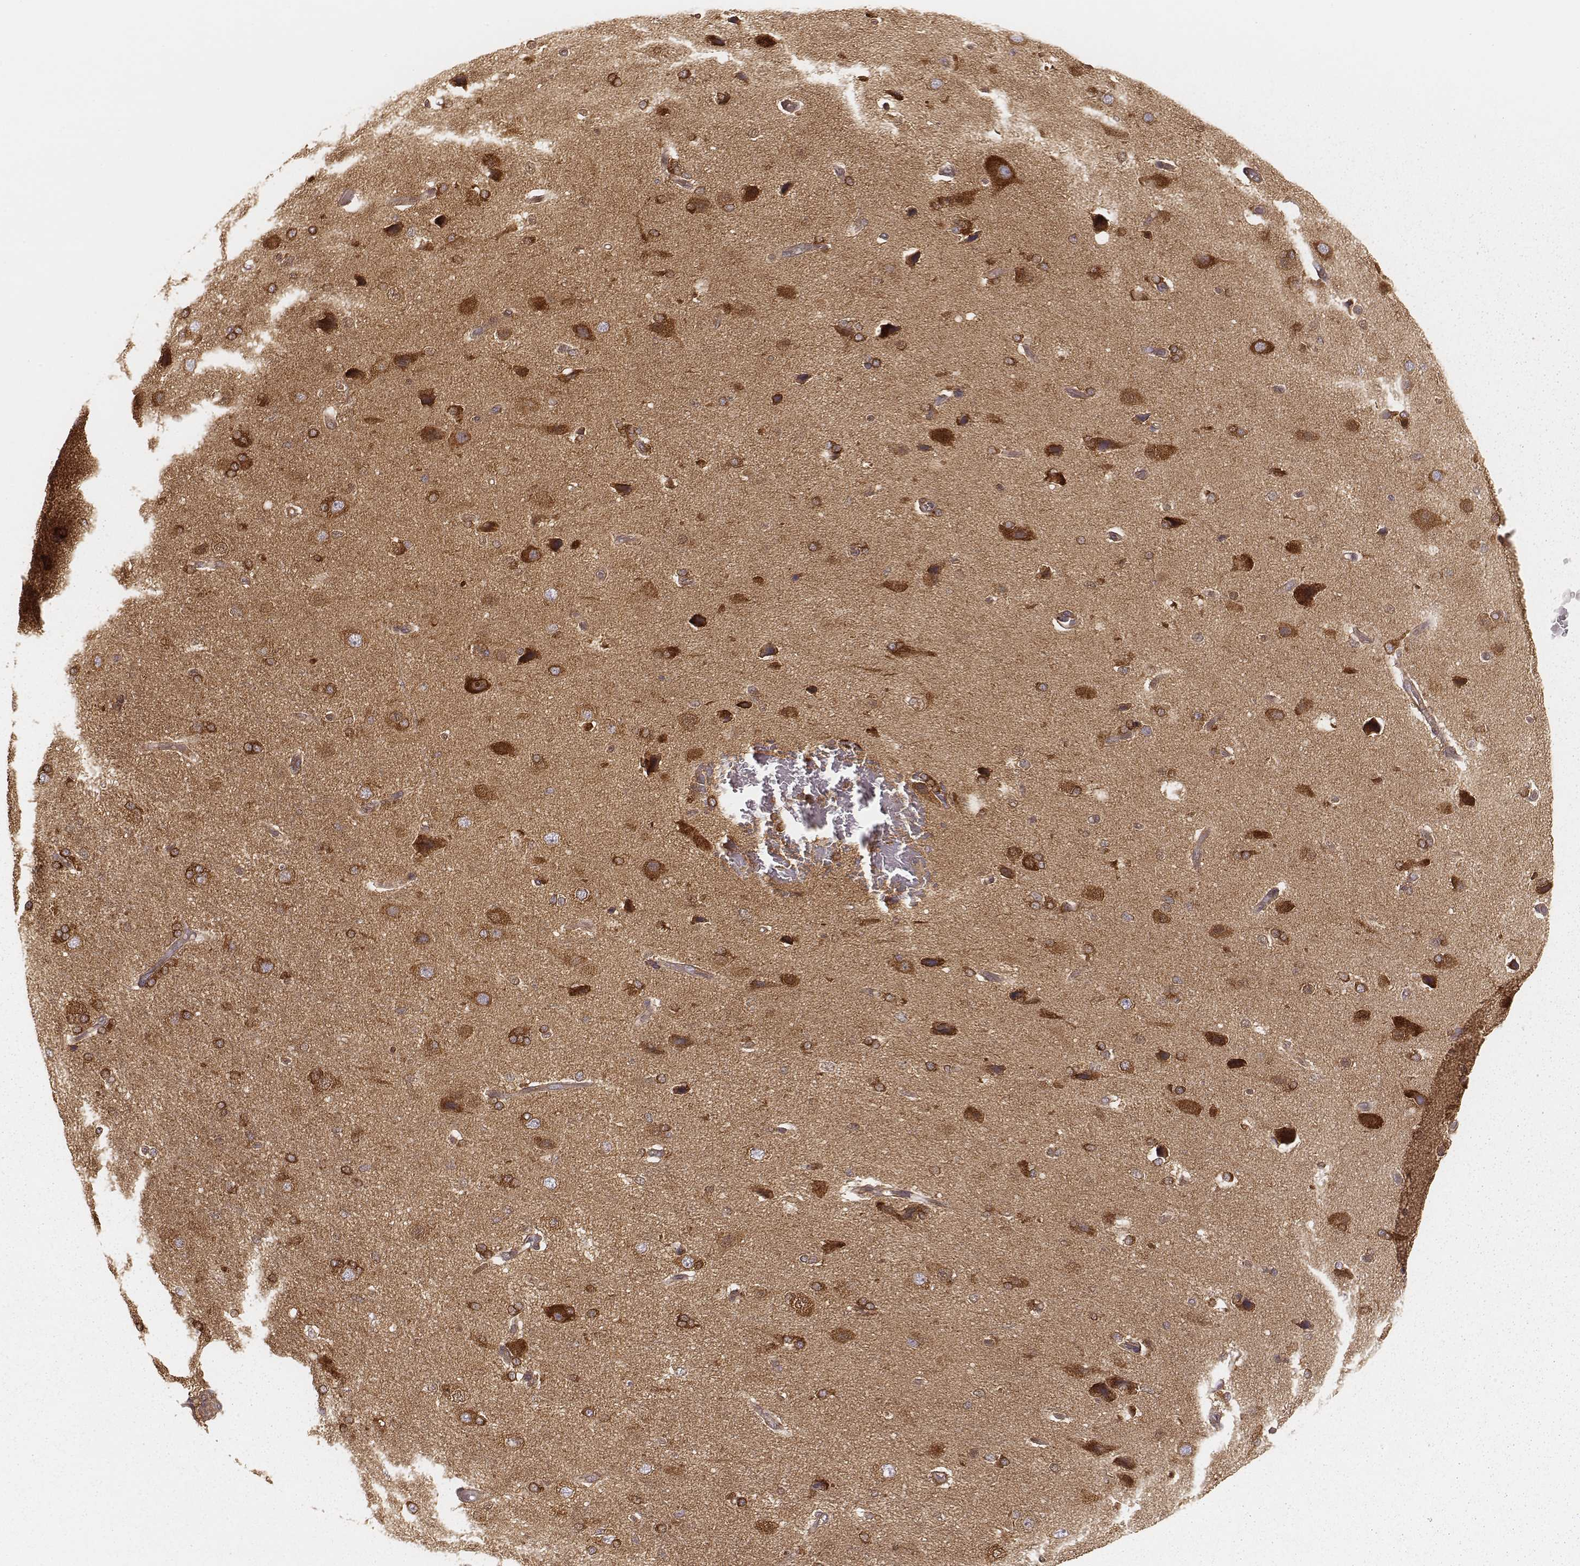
{"staining": {"intensity": "moderate", "quantity": ">75%", "location": "cytoplasmic/membranous"}, "tissue": "cerebral cortex", "cell_type": "Endothelial cells", "image_type": "normal", "snomed": [{"axis": "morphology", "description": "Normal tissue, NOS"}, {"axis": "morphology", "description": "Glioma, malignant, High grade"}, {"axis": "topography", "description": "Cerebral cortex"}], "caption": "Cerebral cortex stained for a protein exhibits moderate cytoplasmic/membranous positivity in endothelial cells. (brown staining indicates protein expression, while blue staining denotes nuclei).", "gene": "CARS1", "patient": {"sex": "male", "age": 77}}